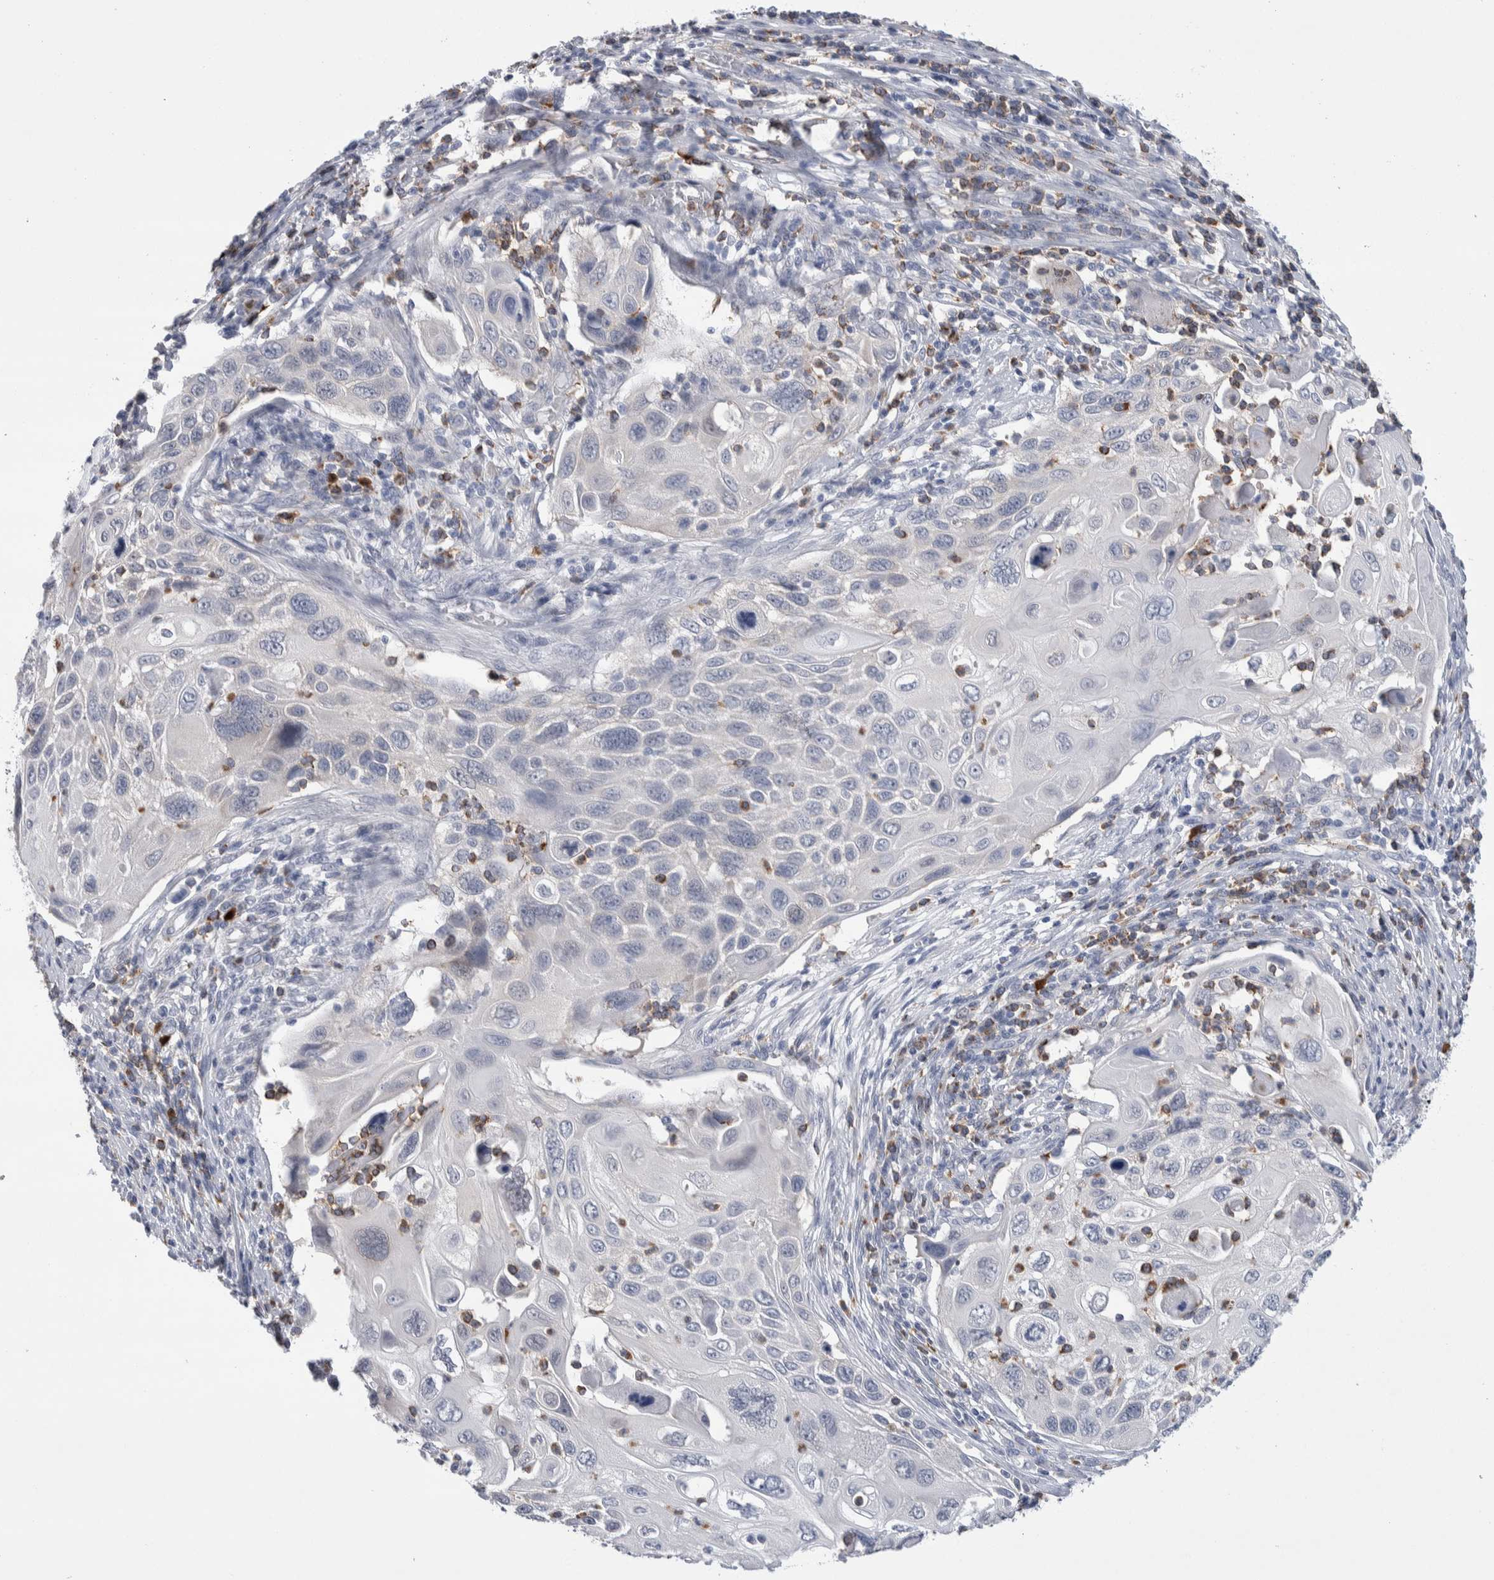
{"staining": {"intensity": "negative", "quantity": "none", "location": "none"}, "tissue": "cervical cancer", "cell_type": "Tumor cells", "image_type": "cancer", "snomed": [{"axis": "morphology", "description": "Squamous cell carcinoma, NOS"}, {"axis": "topography", "description": "Cervix"}], "caption": "Squamous cell carcinoma (cervical) was stained to show a protein in brown. There is no significant expression in tumor cells. (DAB (3,3'-diaminobenzidine) immunohistochemistry visualized using brightfield microscopy, high magnification).", "gene": "LURAP1L", "patient": {"sex": "female", "age": 70}}